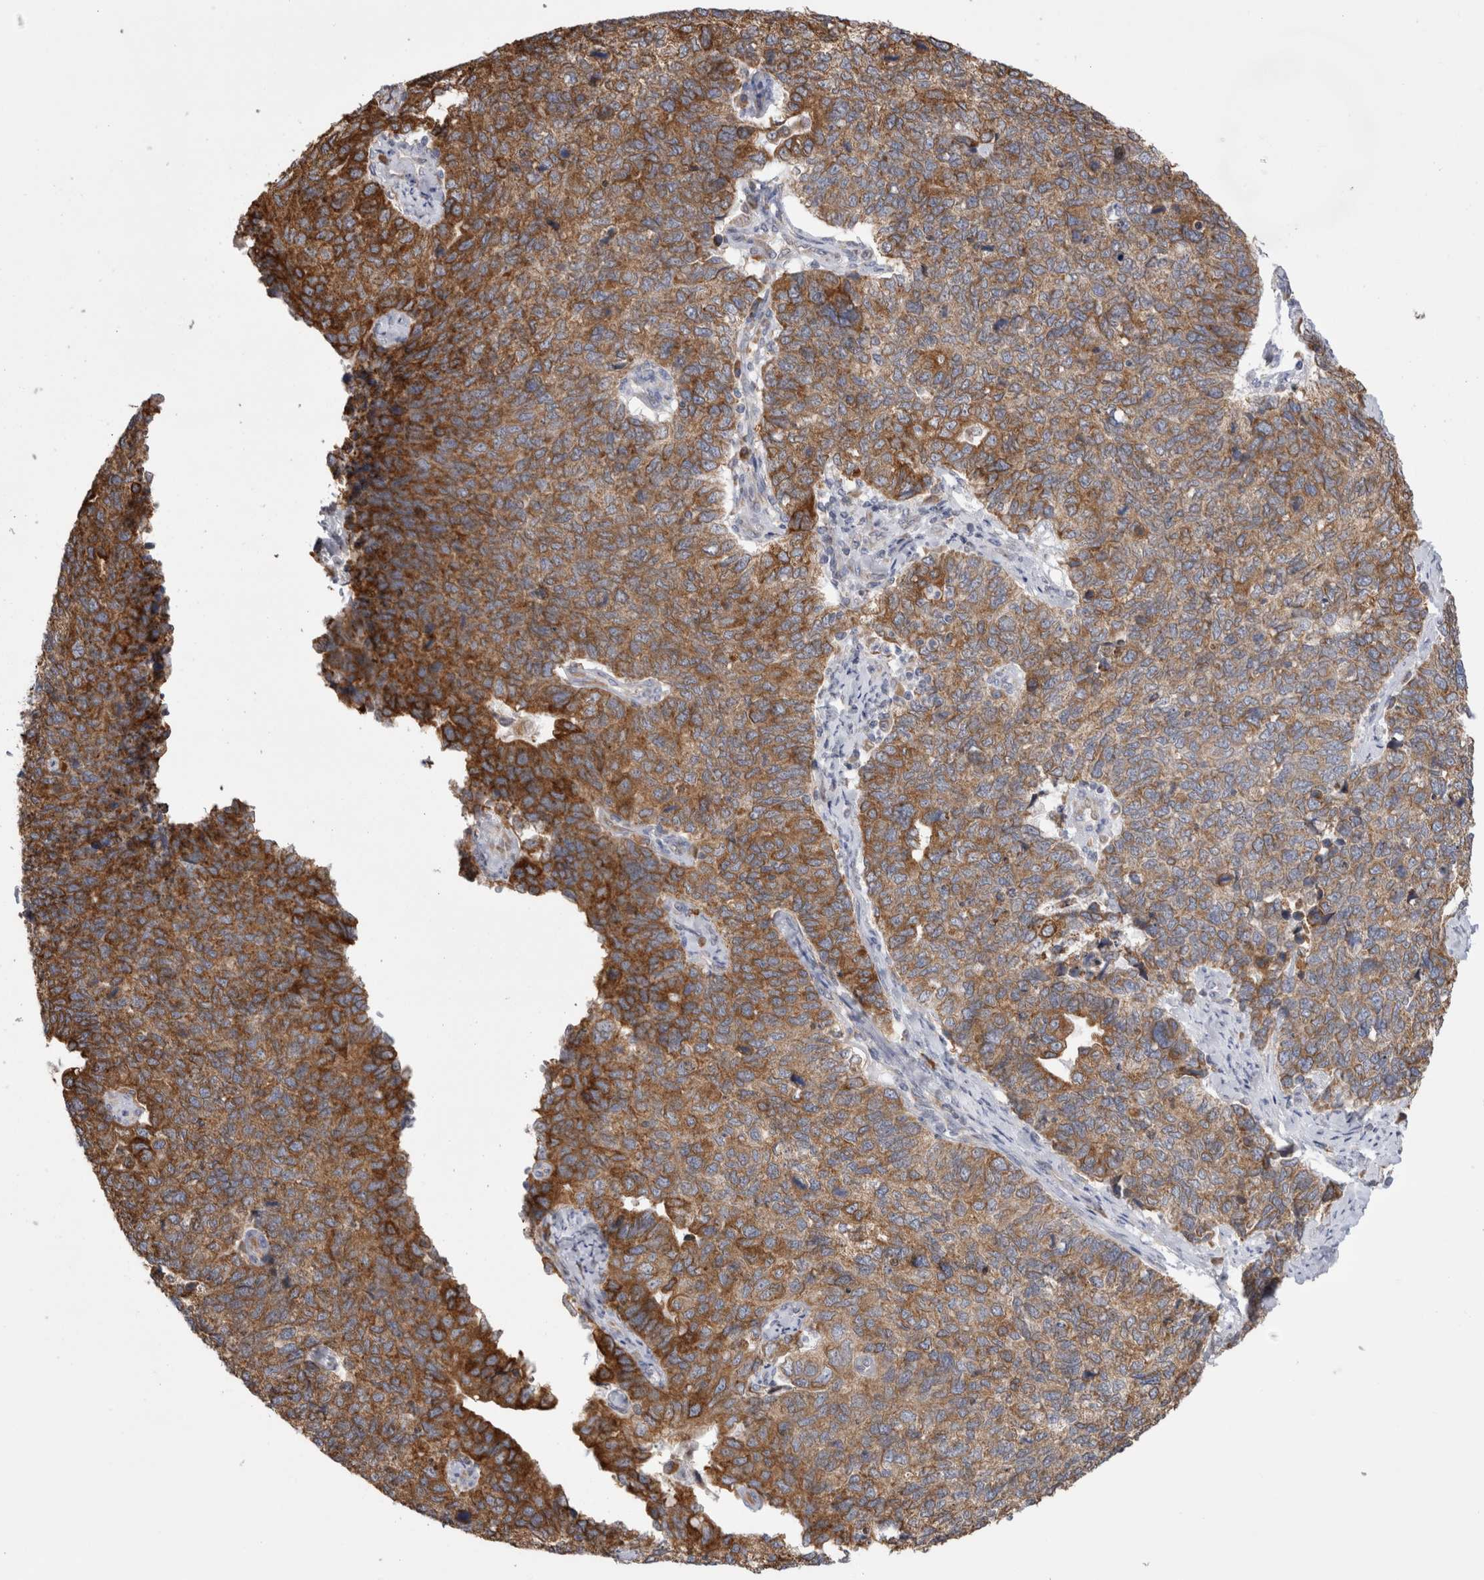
{"staining": {"intensity": "moderate", "quantity": ">75%", "location": "cytoplasmic/membranous"}, "tissue": "cervical cancer", "cell_type": "Tumor cells", "image_type": "cancer", "snomed": [{"axis": "morphology", "description": "Squamous cell carcinoma, NOS"}, {"axis": "topography", "description": "Cervix"}], "caption": "This is a histology image of IHC staining of cervical cancer (squamous cell carcinoma), which shows moderate positivity in the cytoplasmic/membranous of tumor cells.", "gene": "ZNF341", "patient": {"sex": "female", "age": 63}}